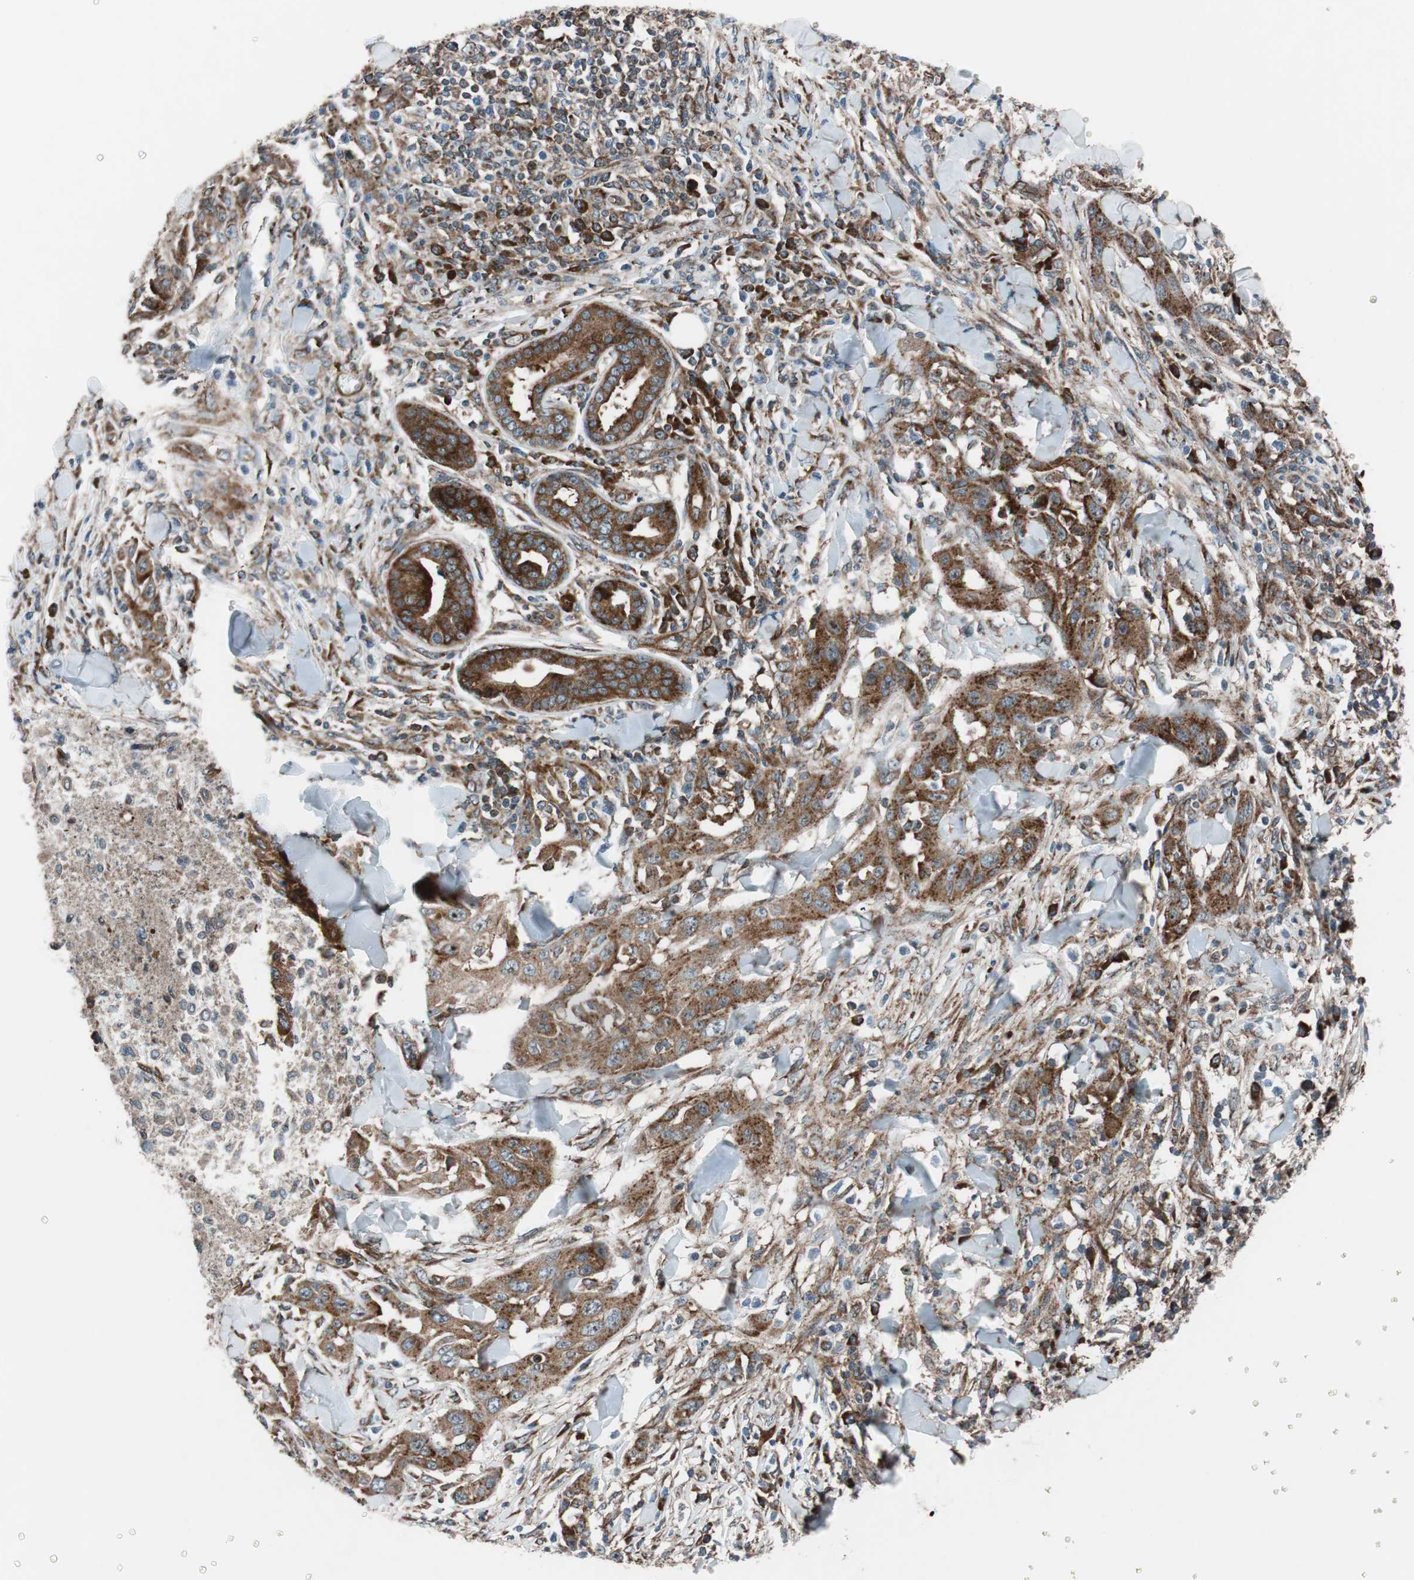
{"staining": {"intensity": "strong", "quantity": ">75%", "location": "cytoplasmic/membranous"}, "tissue": "skin cancer", "cell_type": "Tumor cells", "image_type": "cancer", "snomed": [{"axis": "morphology", "description": "Squamous cell carcinoma, NOS"}, {"axis": "topography", "description": "Skin"}], "caption": "A brown stain labels strong cytoplasmic/membranous positivity of a protein in squamous cell carcinoma (skin) tumor cells.", "gene": "CCL14", "patient": {"sex": "male", "age": 24}}